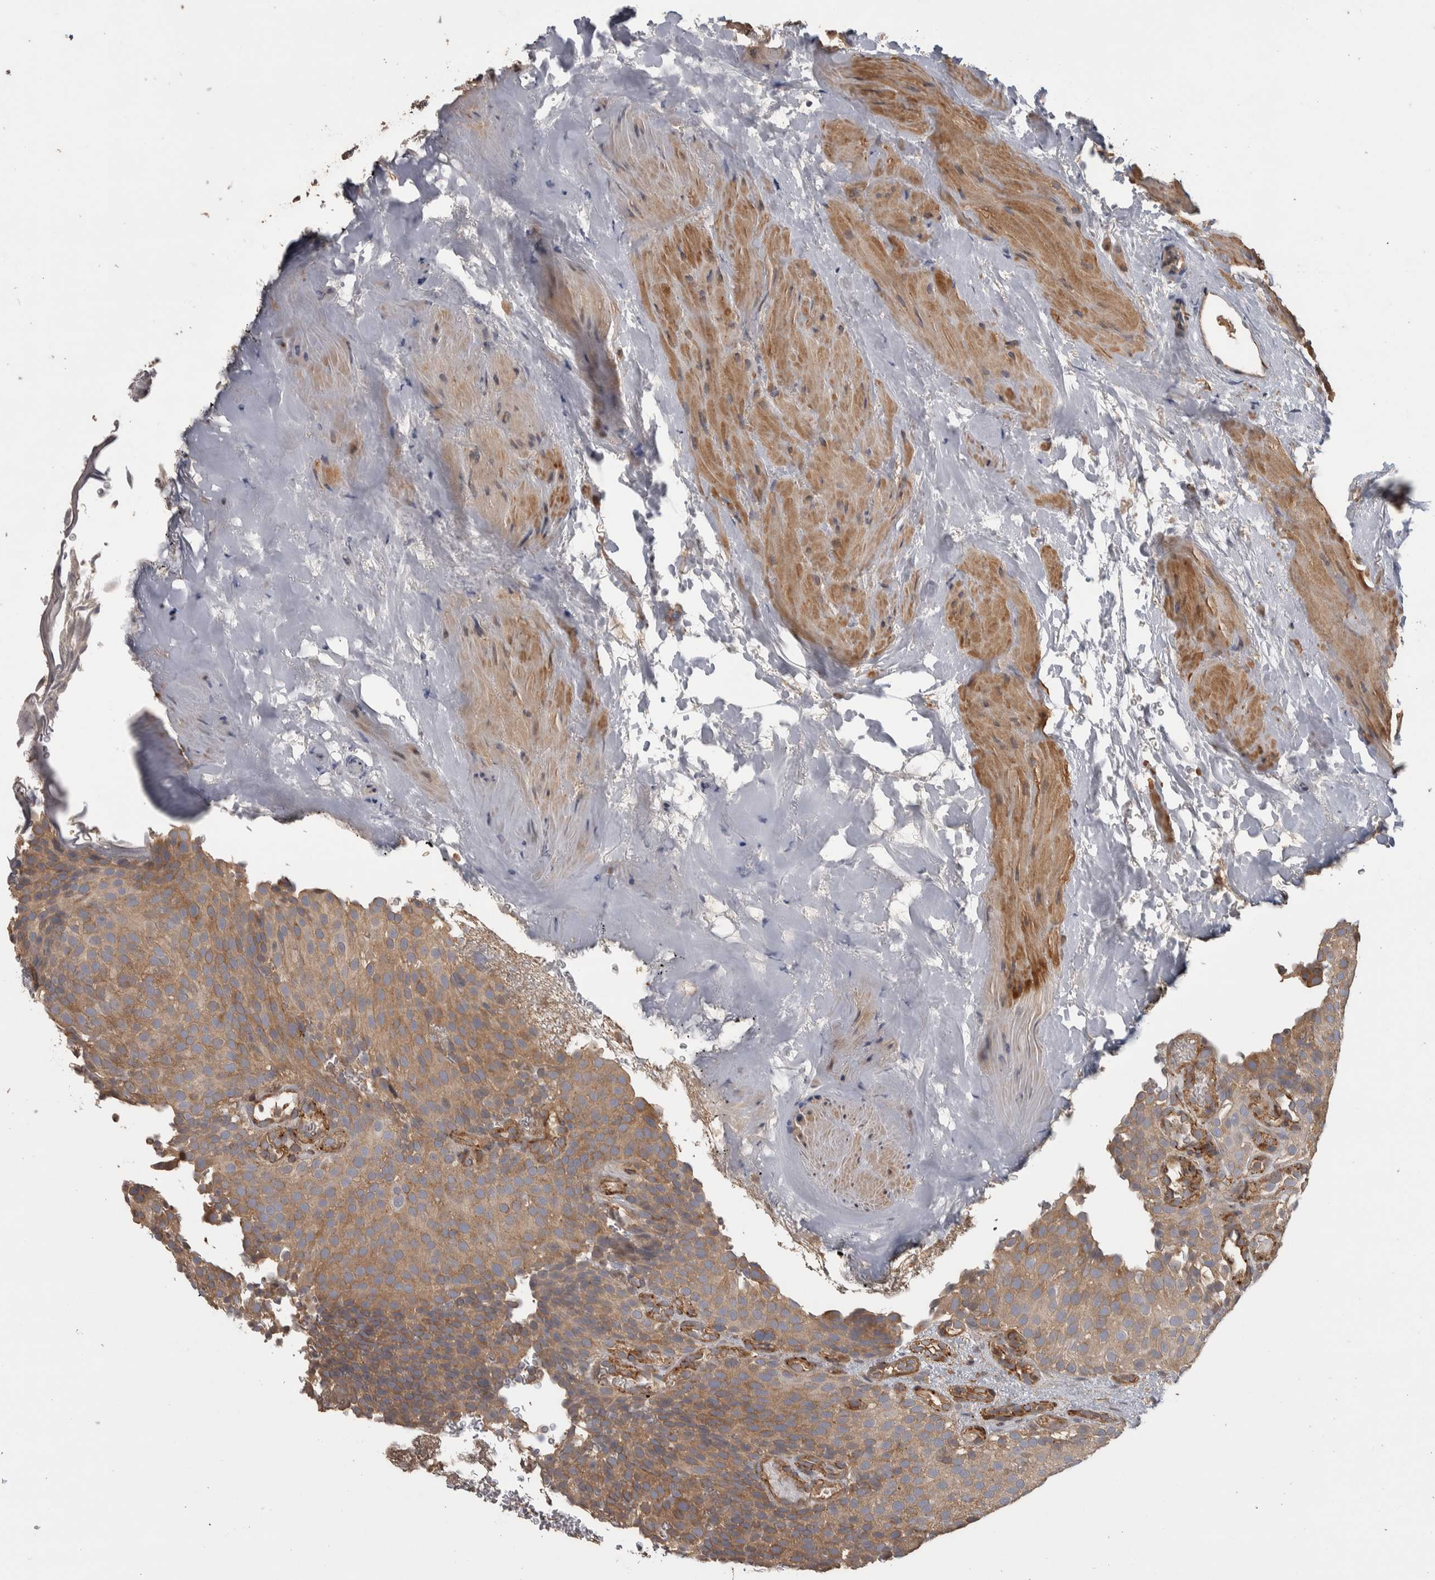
{"staining": {"intensity": "moderate", "quantity": ">75%", "location": "cytoplasmic/membranous"}, "tissue": "urothelial cancer", "cell_type": "Tumor cells", "image_type": "cancer", "snomed": [{"axis": "morphology", "description": "Urothelial carcinoma, Low grade"}, {"axis": "topography", "description": "Urinary bladder"}], "caption": "Immunohistochemistry (IHC) of human urothelial cancer displays medium levels of moderate cytoplasmic/membranous positivity in approximately >75% of tumor cells. Nuclei are stained in blue.", "gene": "IFRD1", "patient": {"sex": "male", "age": 78}}